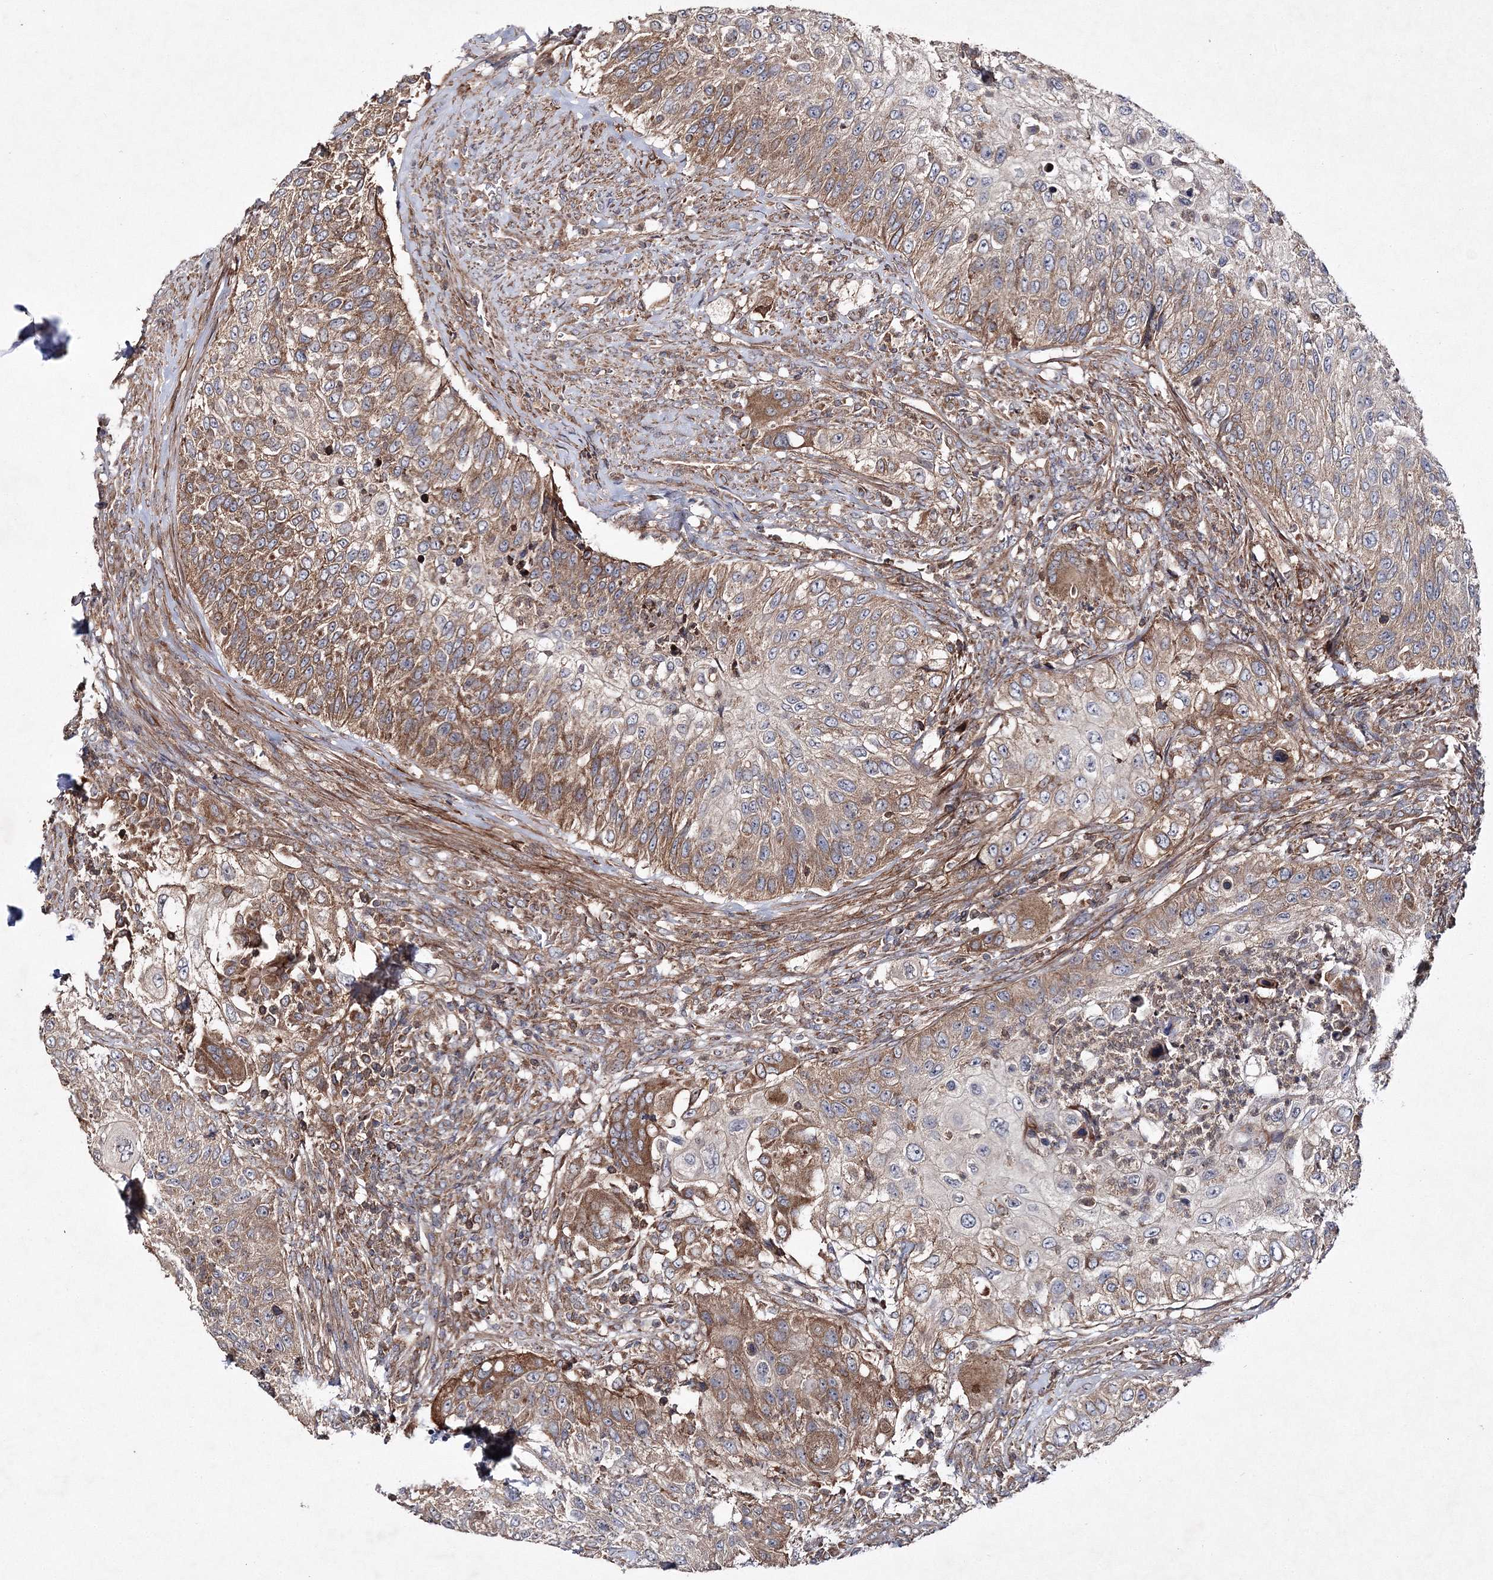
{"staining": {"intensity": "moderate", "quantity": "25%-75%", "location": "cytoplasmic/membranous"}, "tissue": "urothelial cancer", "cell_type": "Tumor cells", "image_type": "cancer", "snomed": [{"axis": "morphology", "description": "Urothelial carcinoma, High grade"}, {"axis": "topography", "description": "Urinary bladder"}], "caption": "Protein expression analysis of urothelial cancer shows moderate cytoplasmic/membranous staining in about 25%-75% of tumor cells.", "gene": "DNAJC13", "patient": {"sex": "female", "age": 60}}